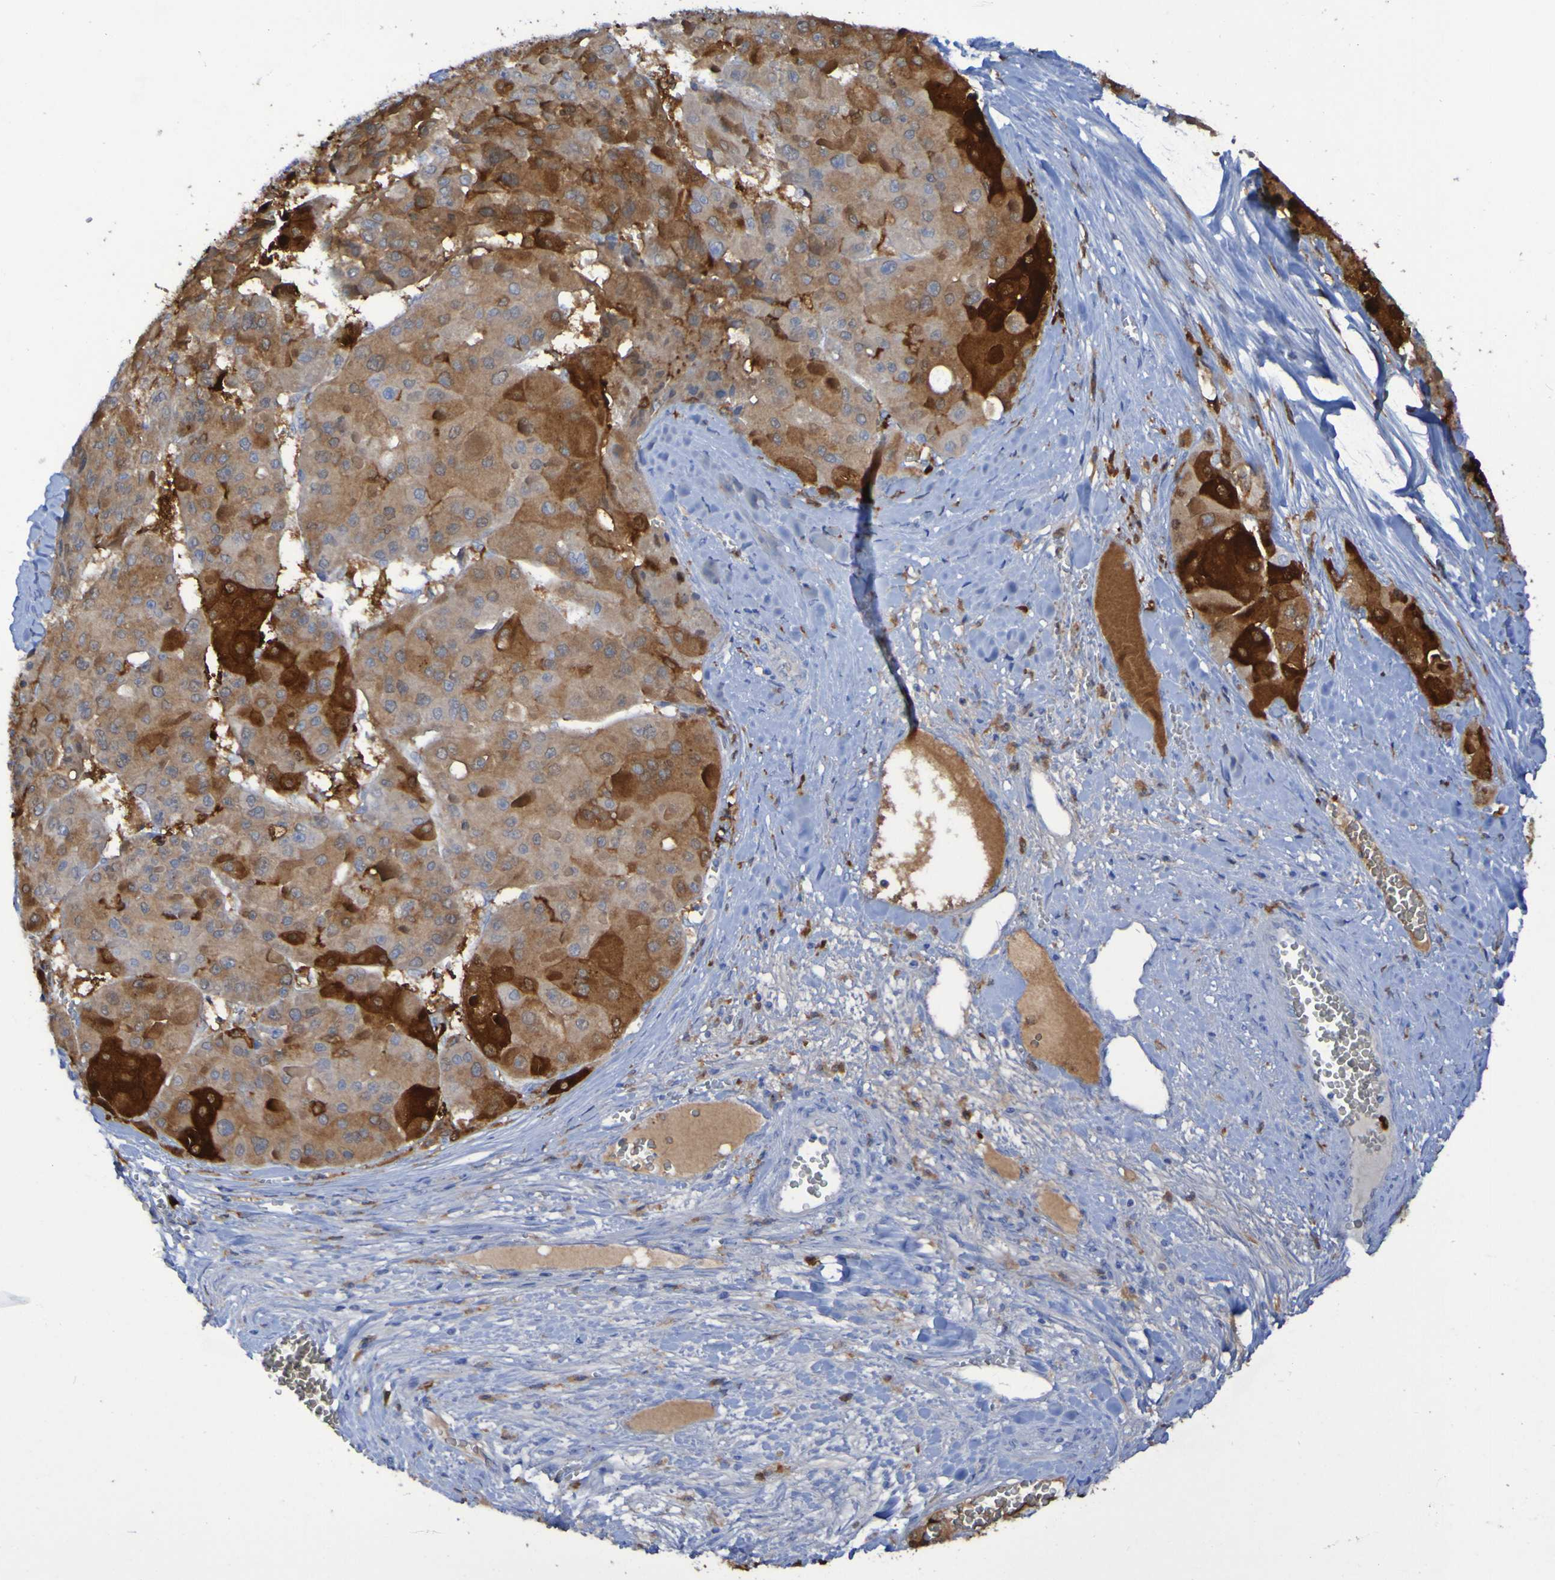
{"staining": {"intensity": "strong", "quantity": ">75%", "location": "cytoplasmic/membranous"}, "tissue": "liver cancer", "cell_type": "Tumor cells", "image_type": "cancer", "snomed": [{"axis": "morphology", "description": "Carcinoma, Hepatocellular, NOS"}, {"axis": "topography", "description": "Liver"}], "caption": "Liver cancer stained for a protein (brown) displays strong cytoplasmic/membranous positive expression in about >75% of tumor cells.", "gene": "MPPE1", "patient": {"sex": "female", "age": 73}}